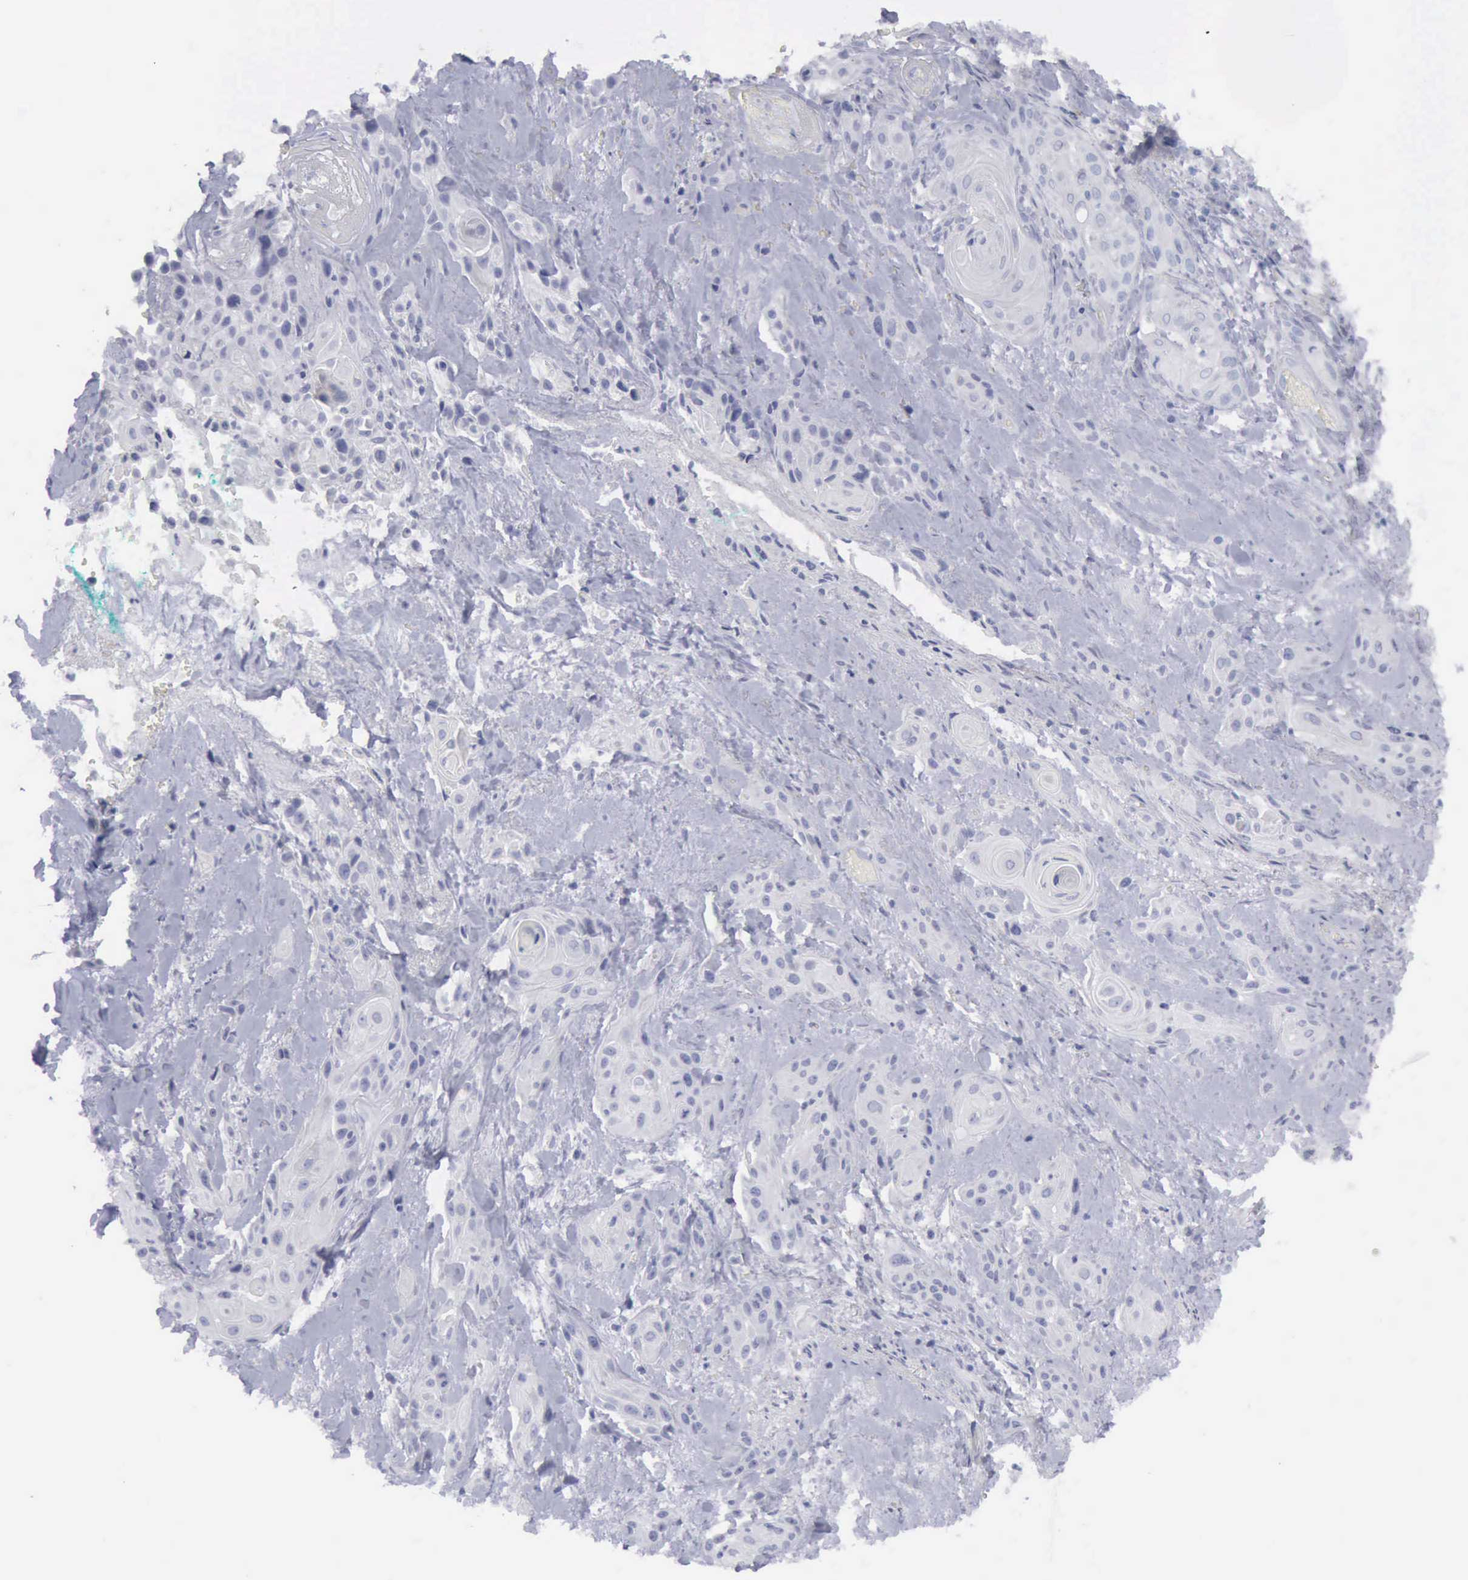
{"staining": {"intensity": "negative", "quantity": "none", "location": "none"}, "tissue": "skin cancer", "cell_type": "Tumor cells", "image_type": "cancer", "snomed": [{"axis": "morphology", "description": "Squamous cell carcinoma, NOS"}, {"axis": "topography", "description": "Skin"}, {"axis": "topography", "description": "Anal"}], "caption": "Protein analysis of squamous cell carcinoma (skin) reveals no significant staining in tumor cells.", "gene": "KRT13", "patient": {"sex": "male", "age": 64}}